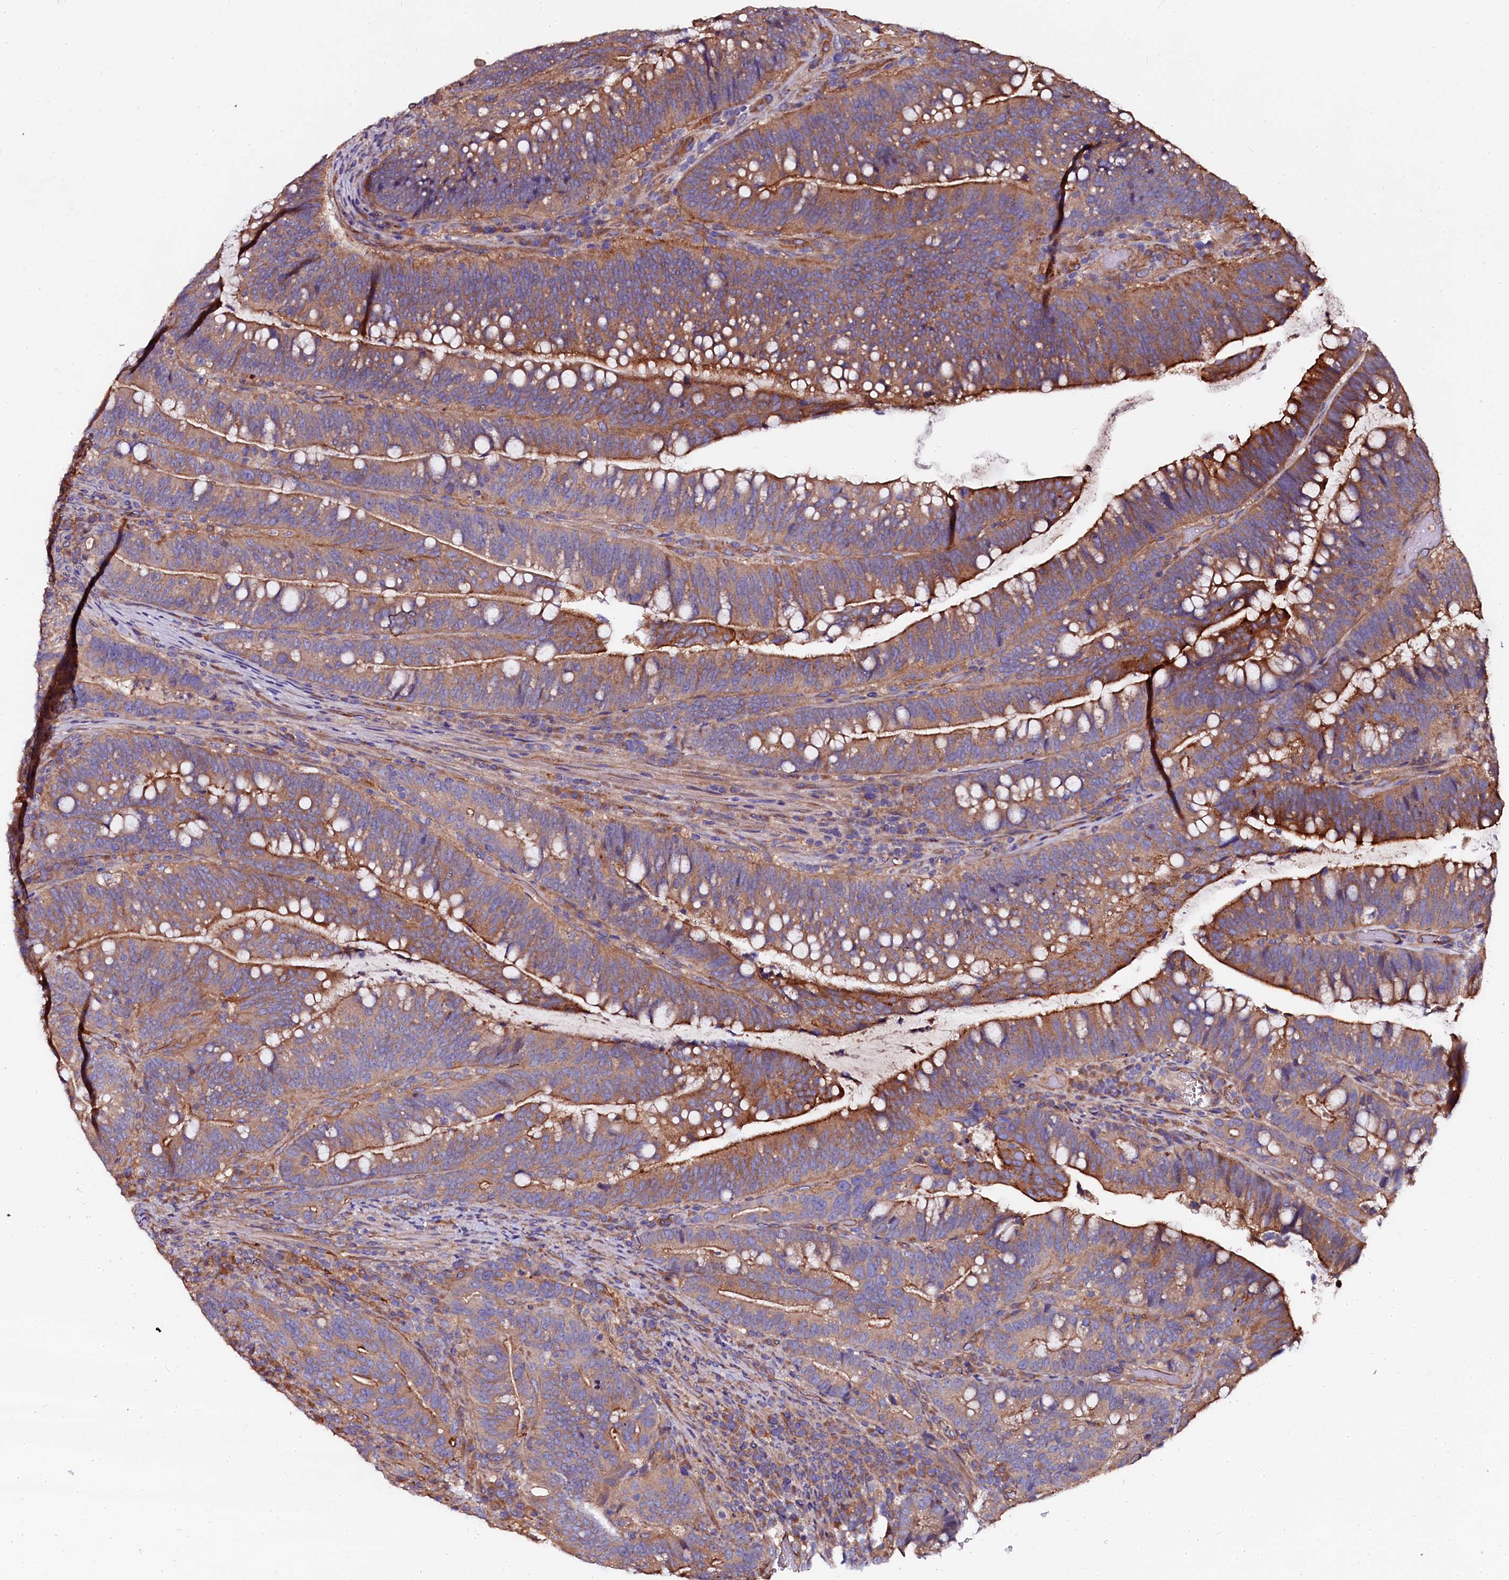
{"staining": {"intensity": "moderate", "quantity": ">75%", "location": "cytoplasmic/membranous"}, "tissue": "colorectal cancer", "cell_type": "Tumor cells", "image_type": "cancer", "snomed": [{"axis": "morphology", "description": "Adenocarcinoma, NOS"}, {"axis": "topography", "description": "Colon"}], "caption": "An image showing moderate cytoplasmic/membranous staining in approximately >75% of tumor cells in adenocarcinoma (colorectal), as visualized by brown immunohistochemical staining.", "gene": "APPL2", "patient": {"sex": "female", "age": 66}}